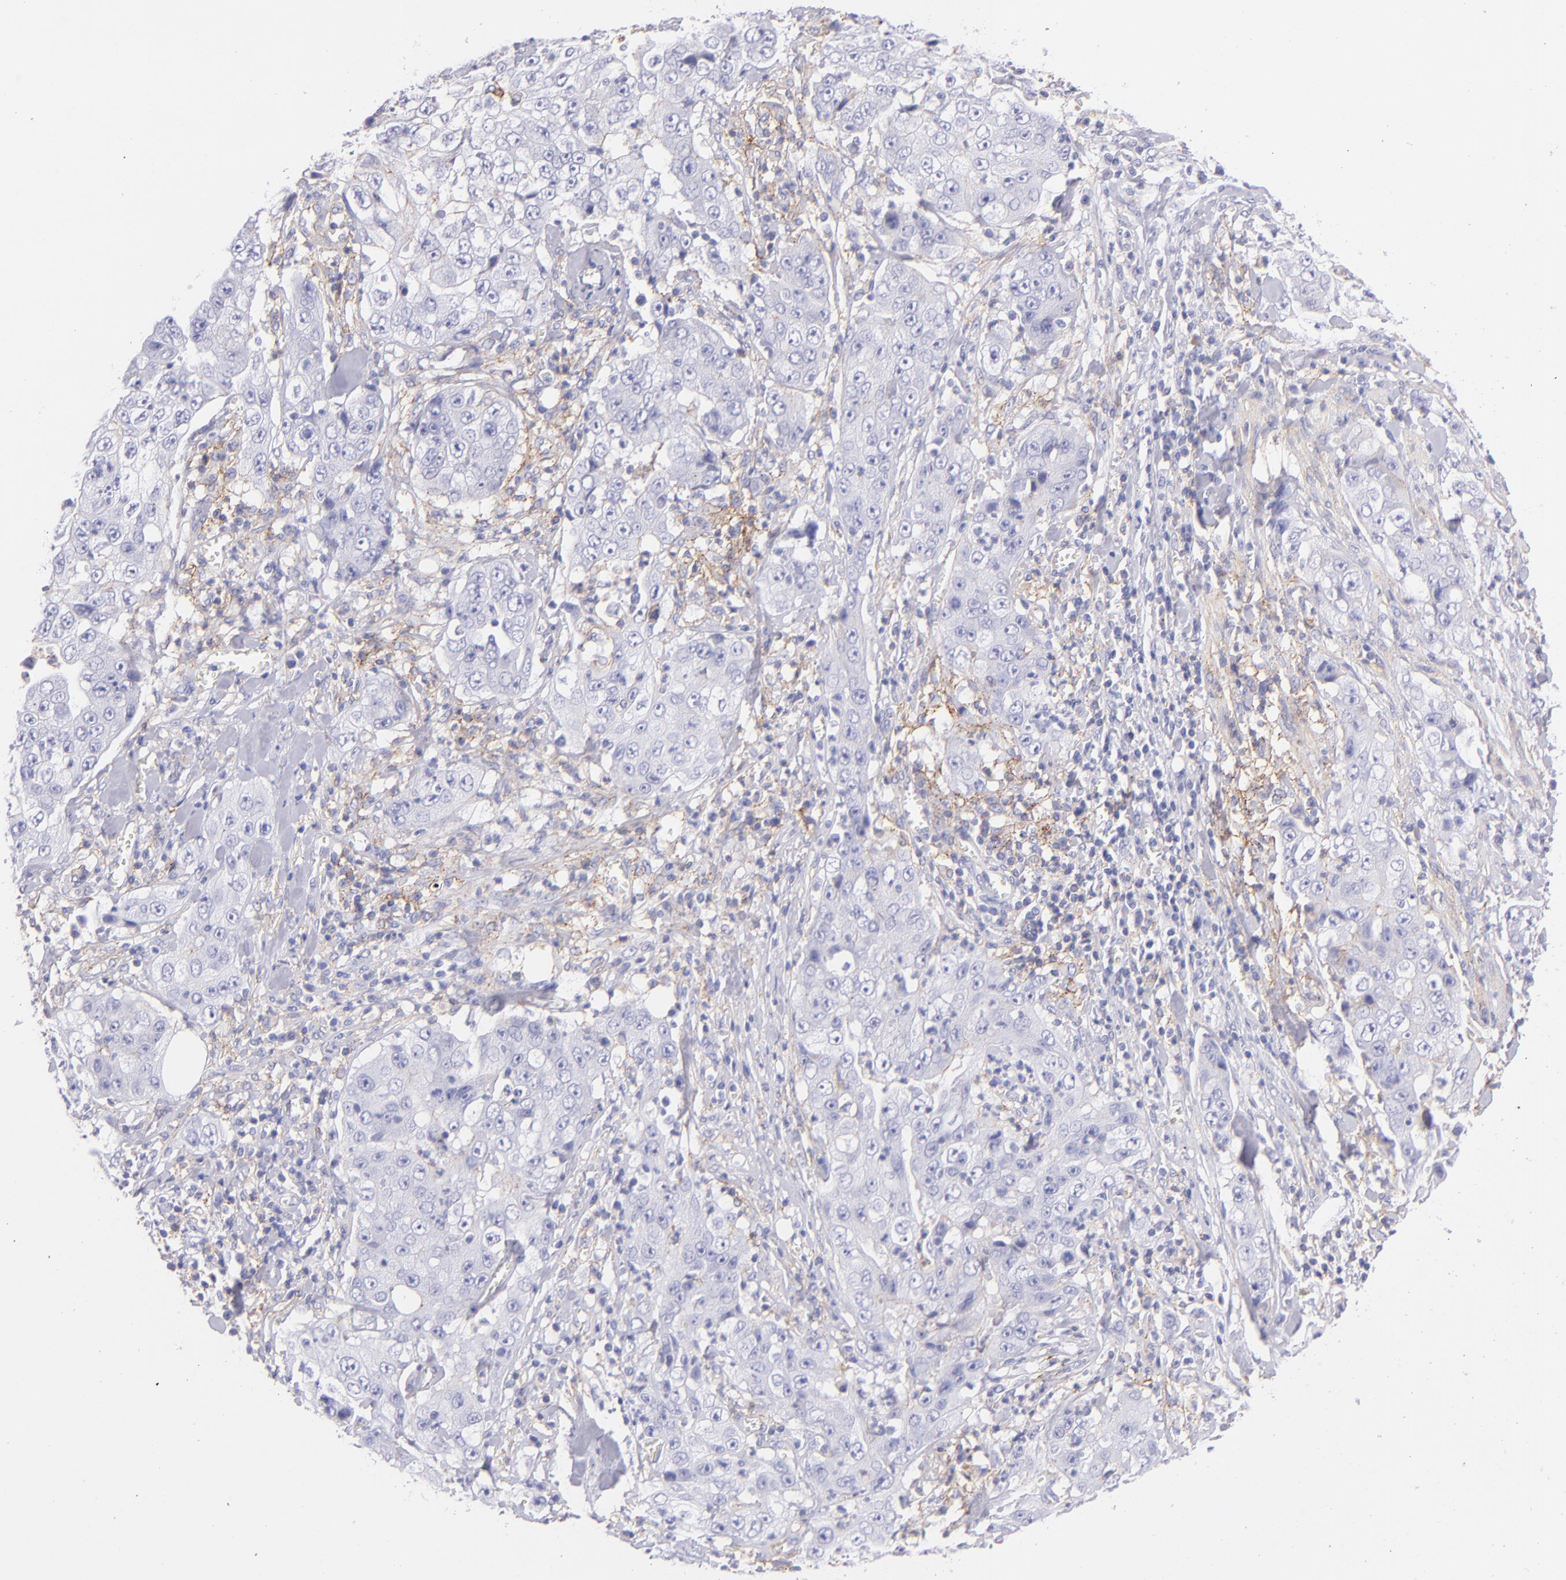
{"staining": {"intensity": "negative", "quantity": "none", "location": "none"}, "tissue": "lung cancer", "cell_type": "Tumor cells", "image_type": "cancer", "snomed": [{"axis": "morphology", "description": "Squamous cell carcinoma, NOS"}, {"axis": "topography", "description": "Lung"}], "caption": "Photomicrograph shows no protein expression in tumor cells of lung squamous cell carcinoma tissue. (Stains: DAB immunohistochemistry with hematoxylin counter stain, Microscopy: brightfield microscopy at high magnification).", "gene": "CD81", "patient": {"sex": "male", "age": 64}}